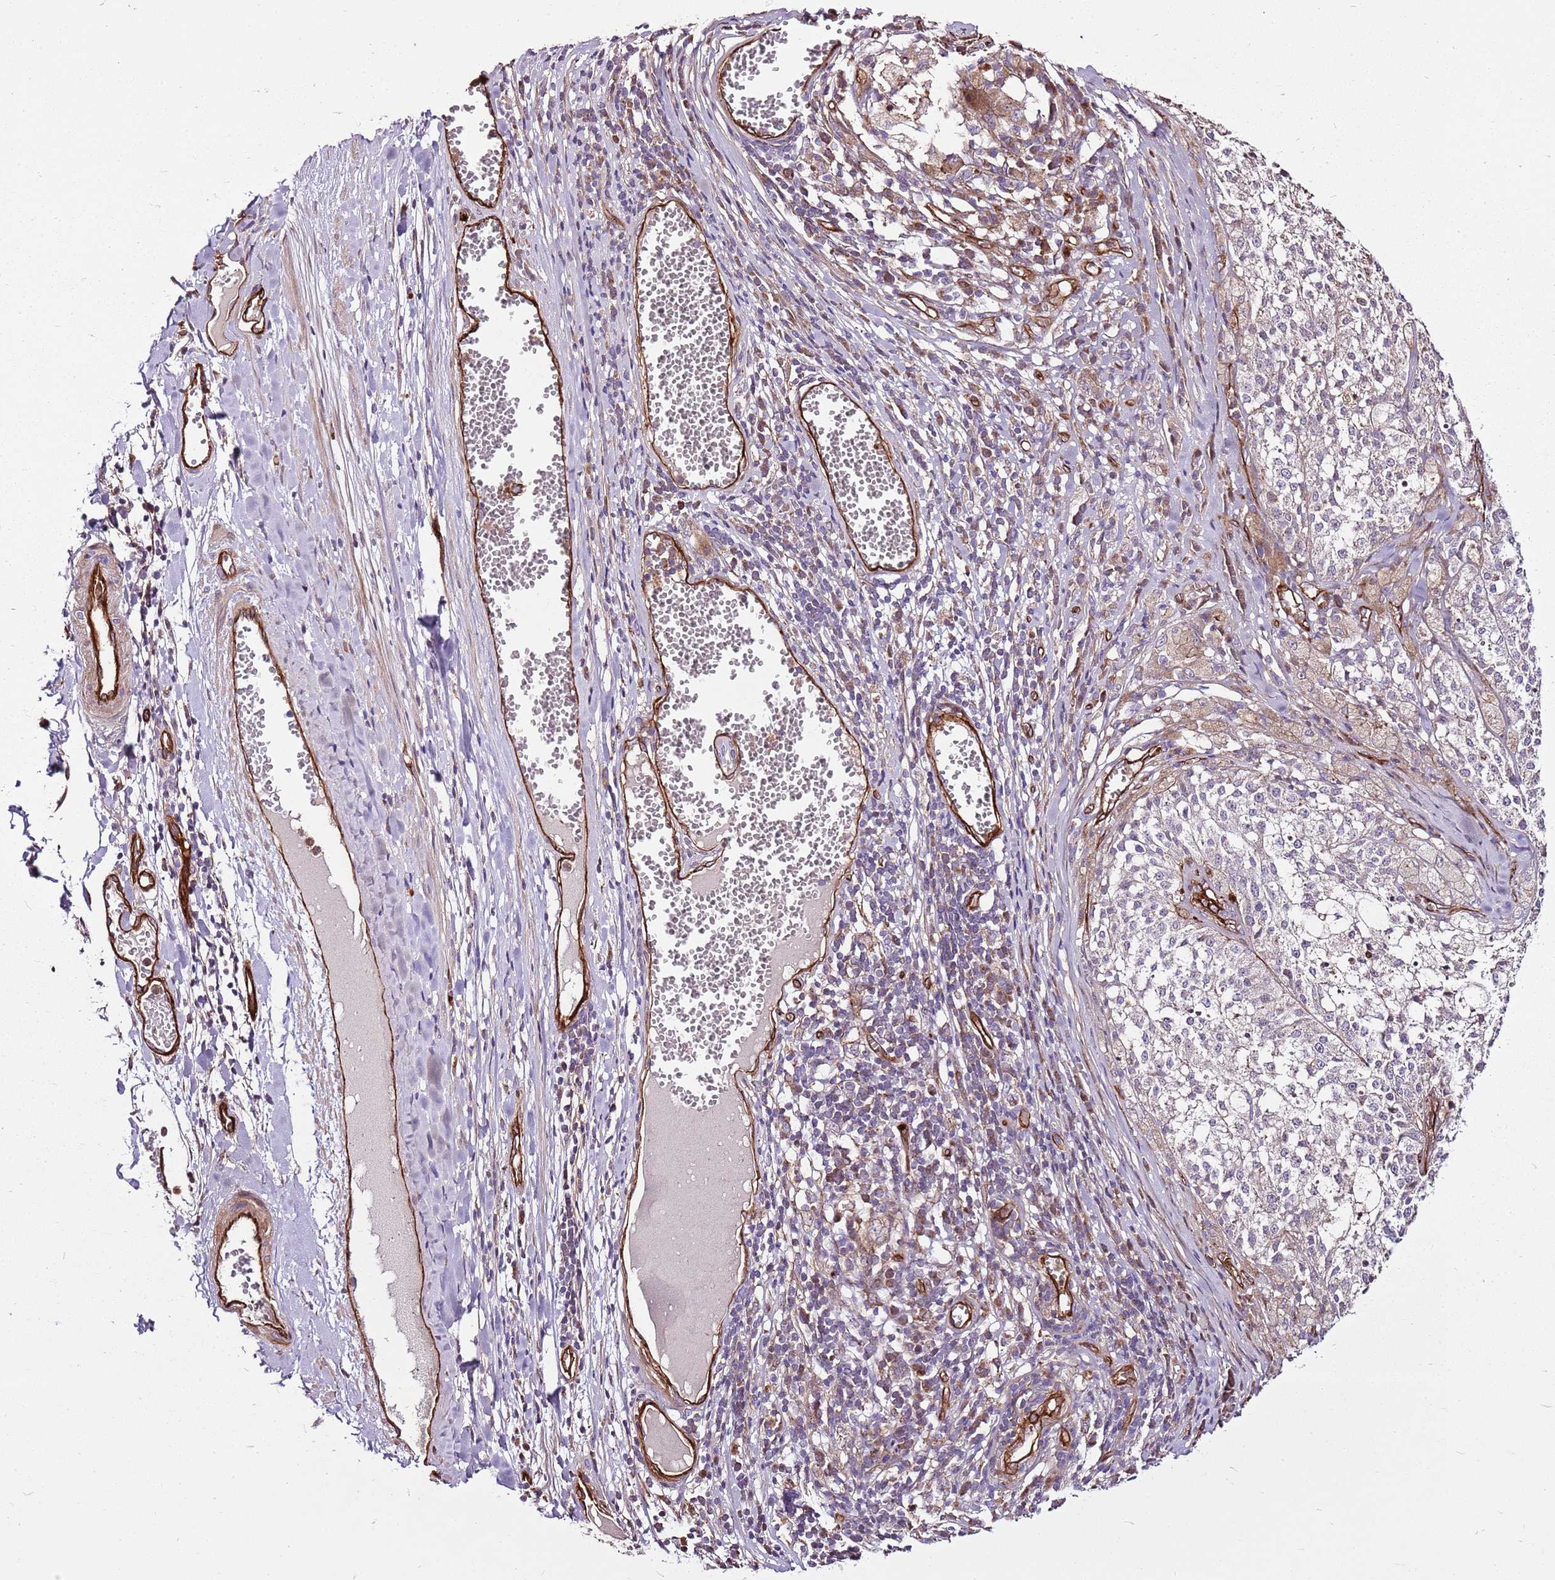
{"staining": {"intensity": "negative", "quantity": "none", "location": "none"}, "tissue": "melanoma", "cell_type": "Tumor cells", "image_type": "cancer", "snomed": [{"axis": "morphology", "description": "Malignant melanoma, NOS"}, {"axis": "topography", "description": "Skin"}], "caption": "Malignant melanoma stained for a protein using IHC displays no expression tumor cells.", "gene": "ZNF827", "patient": {"sex": "female", "age": 64}}